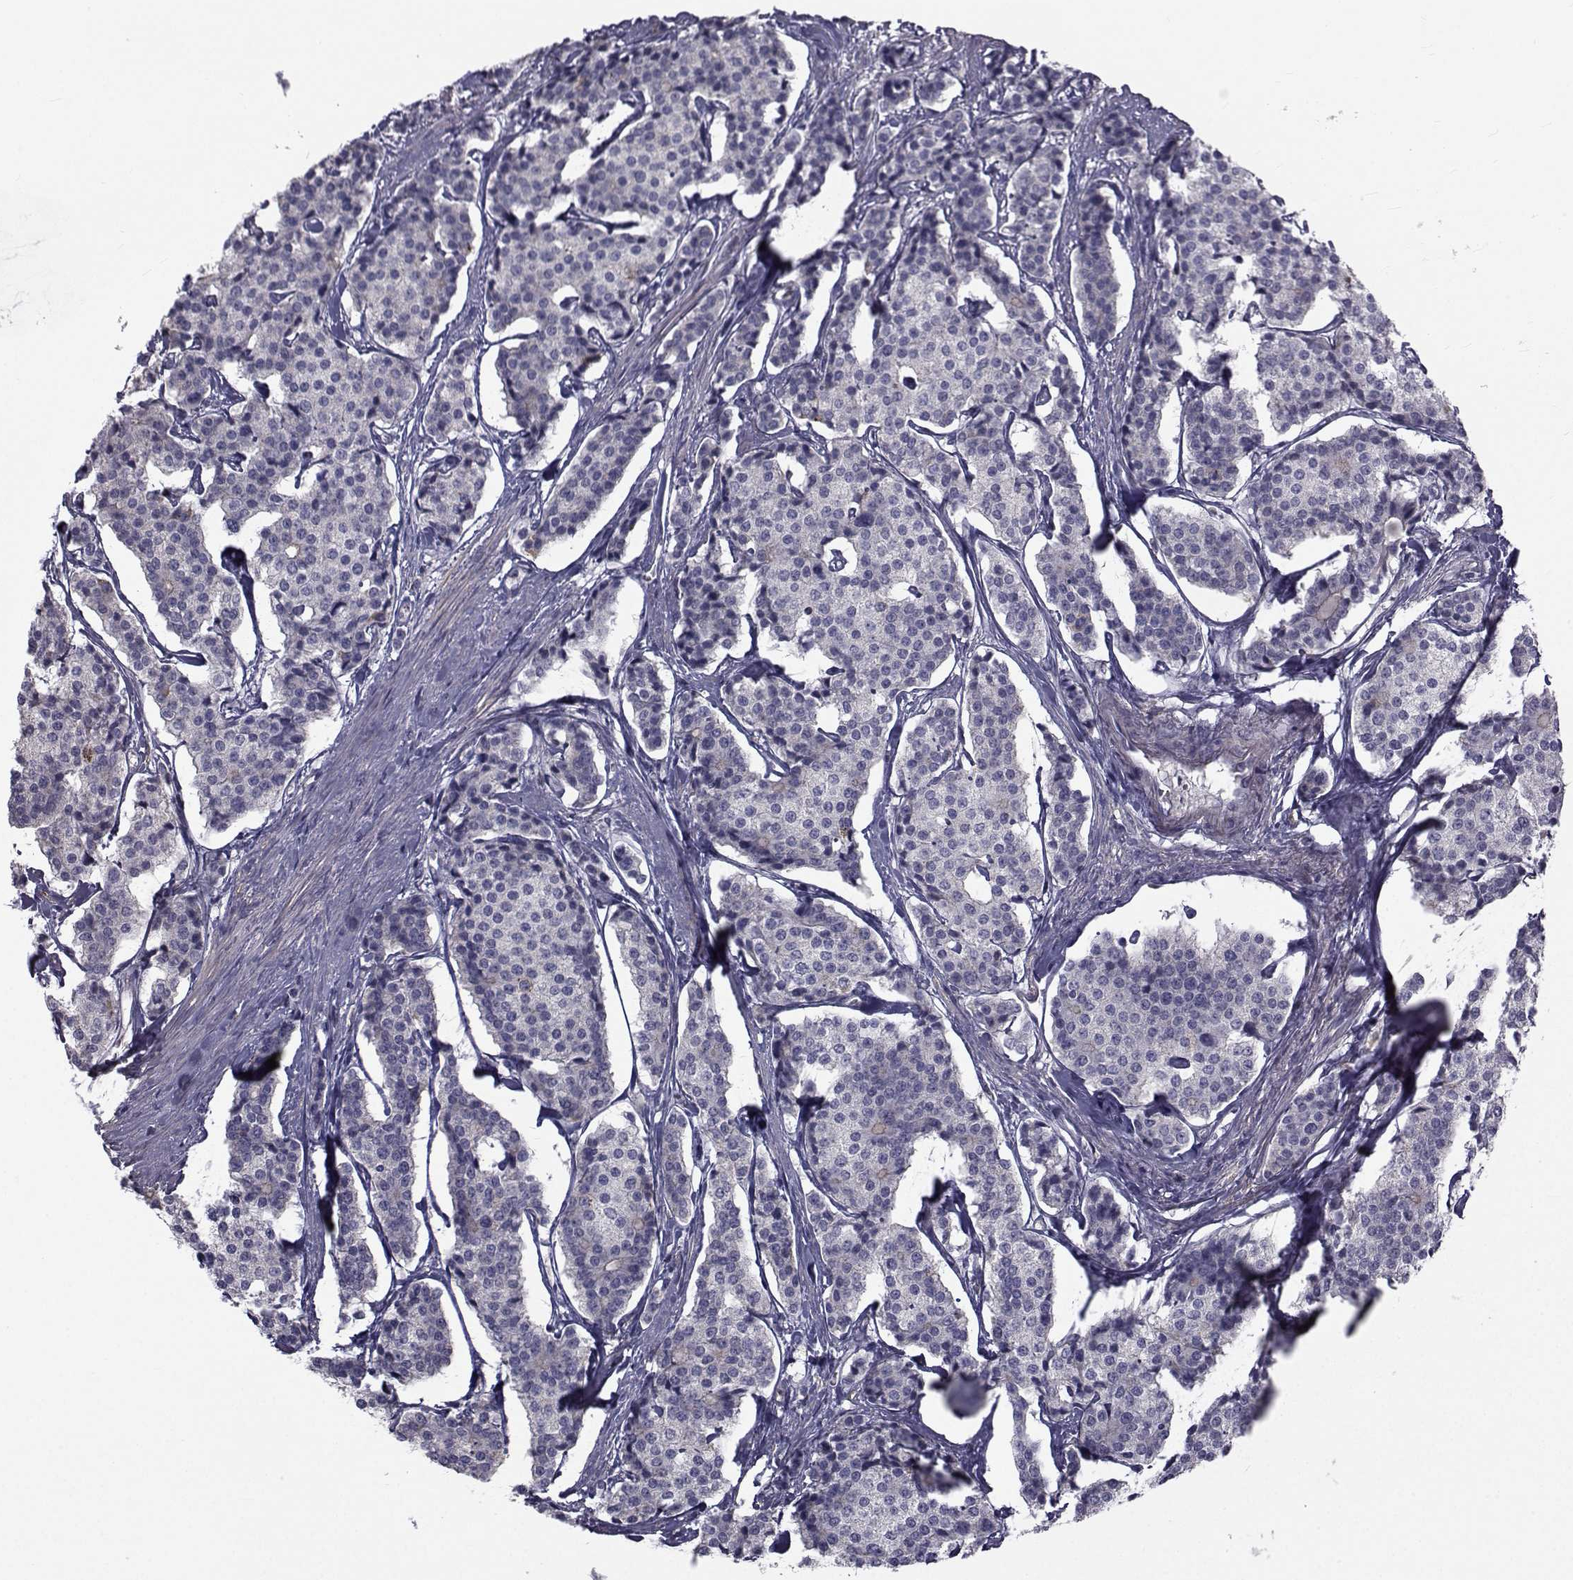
{"staining": {"intensity": "weak", "quantity": "<25%", "location": "cytoplasmic/membranous"}, "tissue": "carcinoid", "cell_type": "Tumor cells", "image_type": "cancer", "snomed": [{"axis": "morphology", "description": "Carcinoid, malignant, NOS"}, {"axis": "topography", "description": "Small intestine"}], "caption": "Carcinoid was stained to show a protein in brown. There is no significant staining in tumor cells.", "gene": "FDXR", "patient": {"sex": "female", "age": 65}}